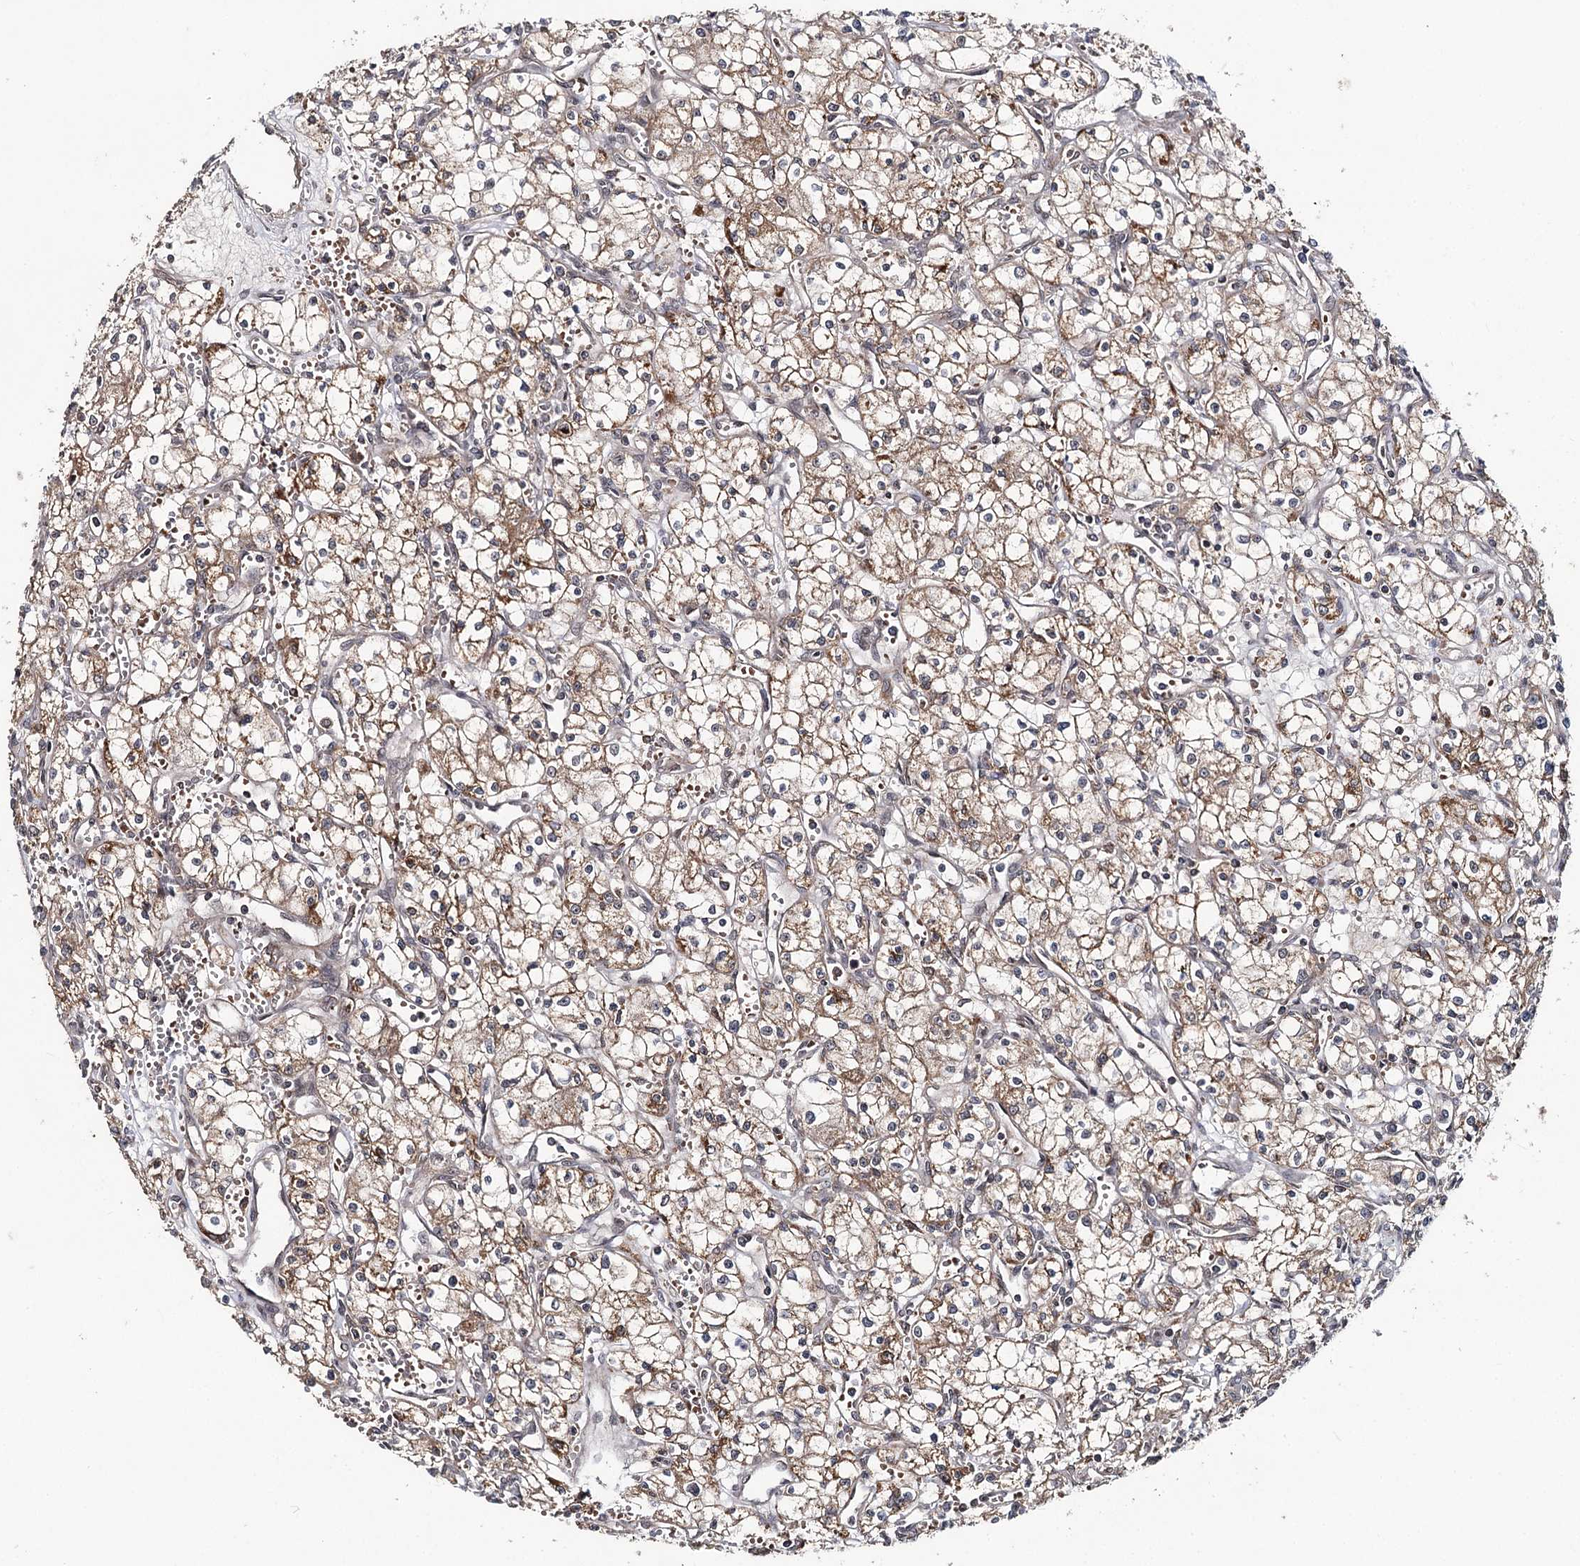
{"staining": {"intensity": "moderate", "quantity": ">75%", "location": "cytoplasmic/membranous"}, "tissue": "renal cancer", "cell_type": "Tumor cells", "image_type": "cancer", "snomed": [{"axis": "morphology", "description": "Adenocarcinoma, NOS"}, {"axis": "topography", "description": "Kidney"}], "caption": "The photomicrograph displays a brown stain indicating the presence of a protein in the cytoplasmic/membranous of tumor cells in adenocarcinoma (renal).", "gene": "MSANTD2", "patient": {"sex": "male", "age": 59}}